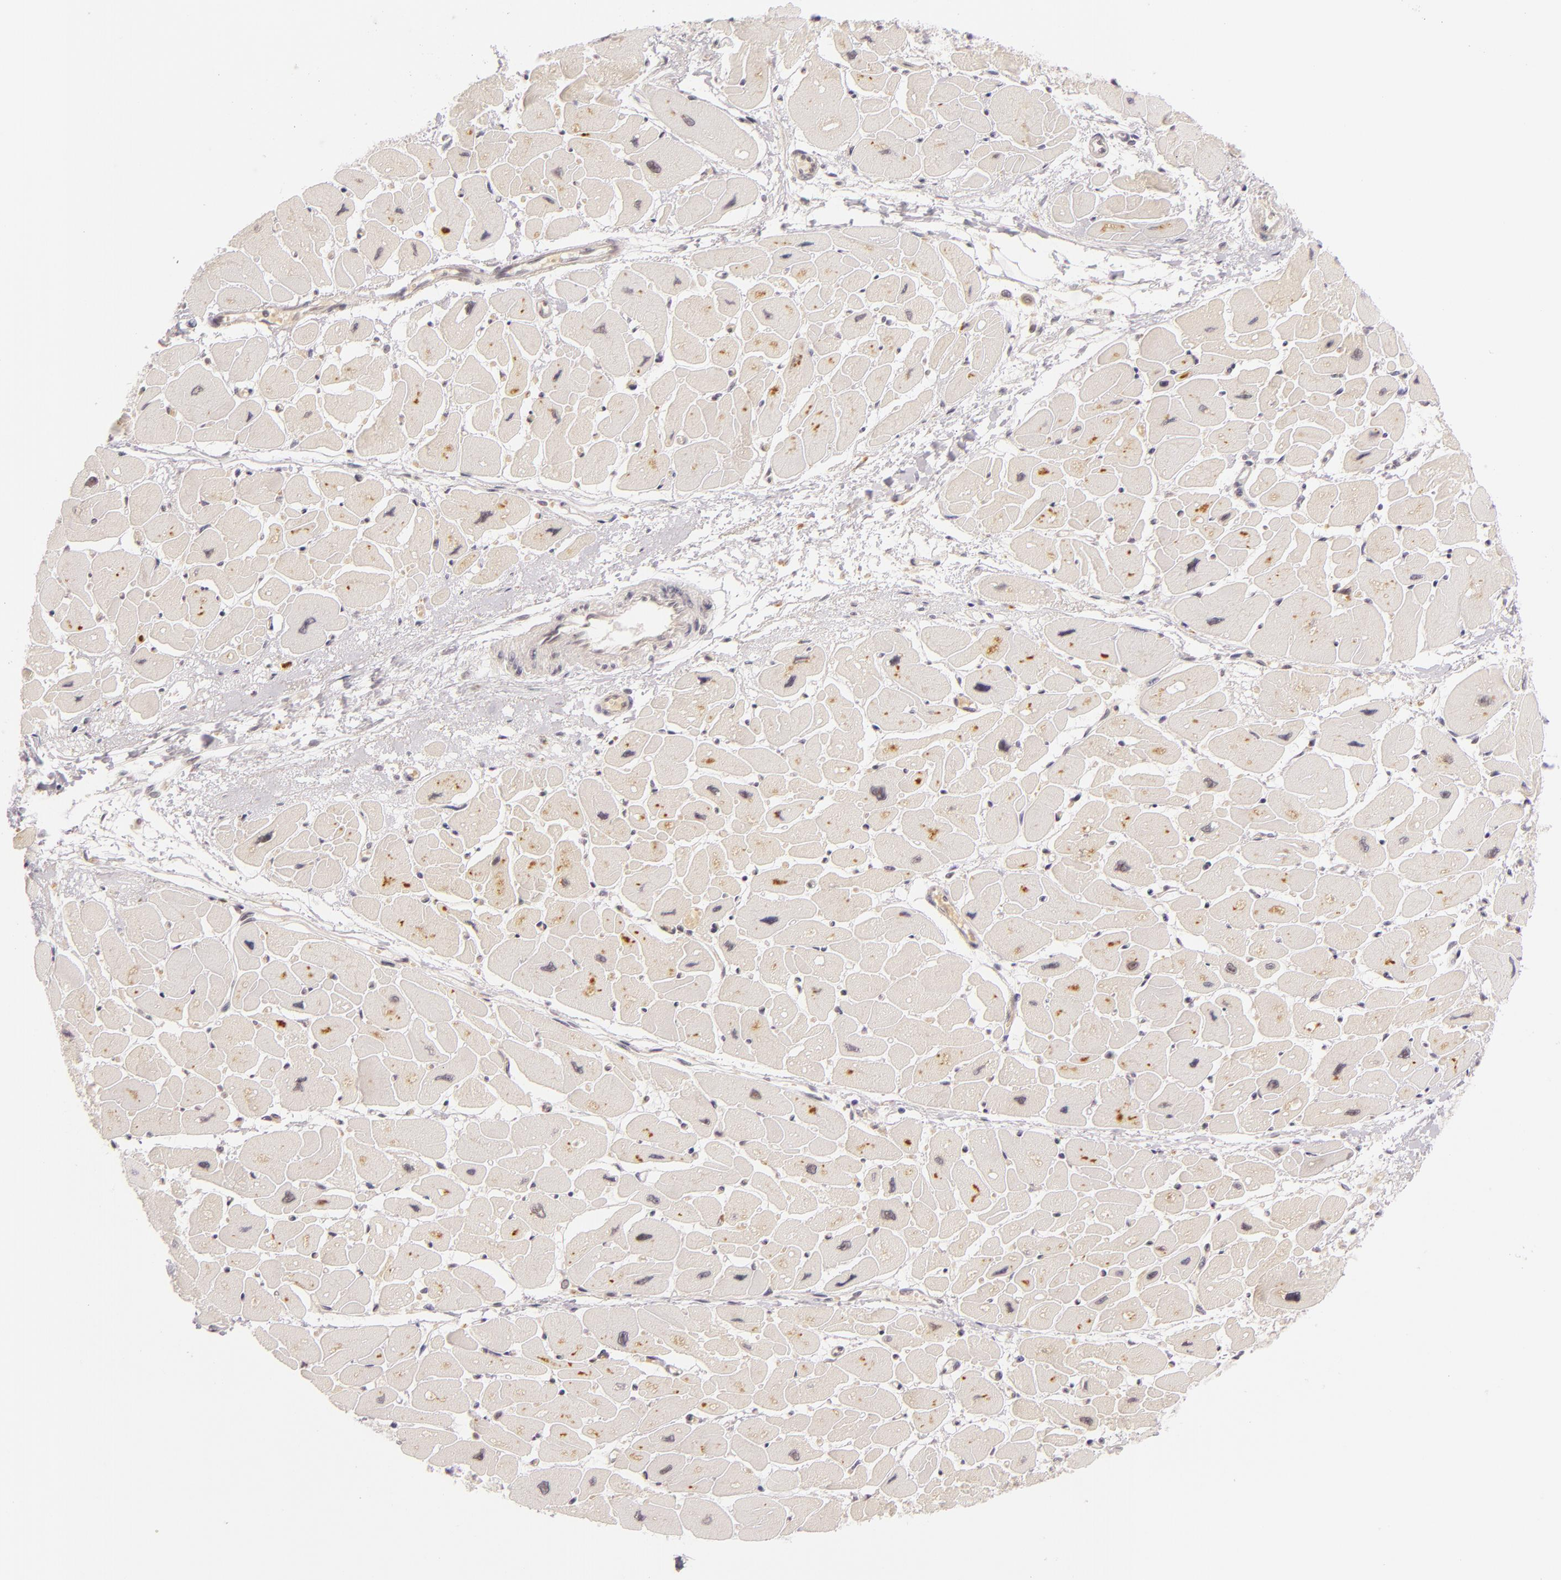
{"staining": {"intensity": "negative", "quantity": "none", "location": "none"}, "tissue": "heart muscle", "cell_type": "Cardiomyocytes", "image_type": "normal", "snomed": [{"axis": "morphology", "description": "Normal tissue, NOS"}, {"axis": "topography", "description": "Heart"}], "caption": "Immunohistochemical staining of benign heart muscle reveals no significant expression in cardiomyocytes. Brightfield microscopy of immunohistochemistry stained with DAB (3,3'-diaminobenzidine) (brown) and hematoxylin (blue), captured at high magnification.", "gene": "CASP8", "patient": {"sex": "female", "age": 54}}